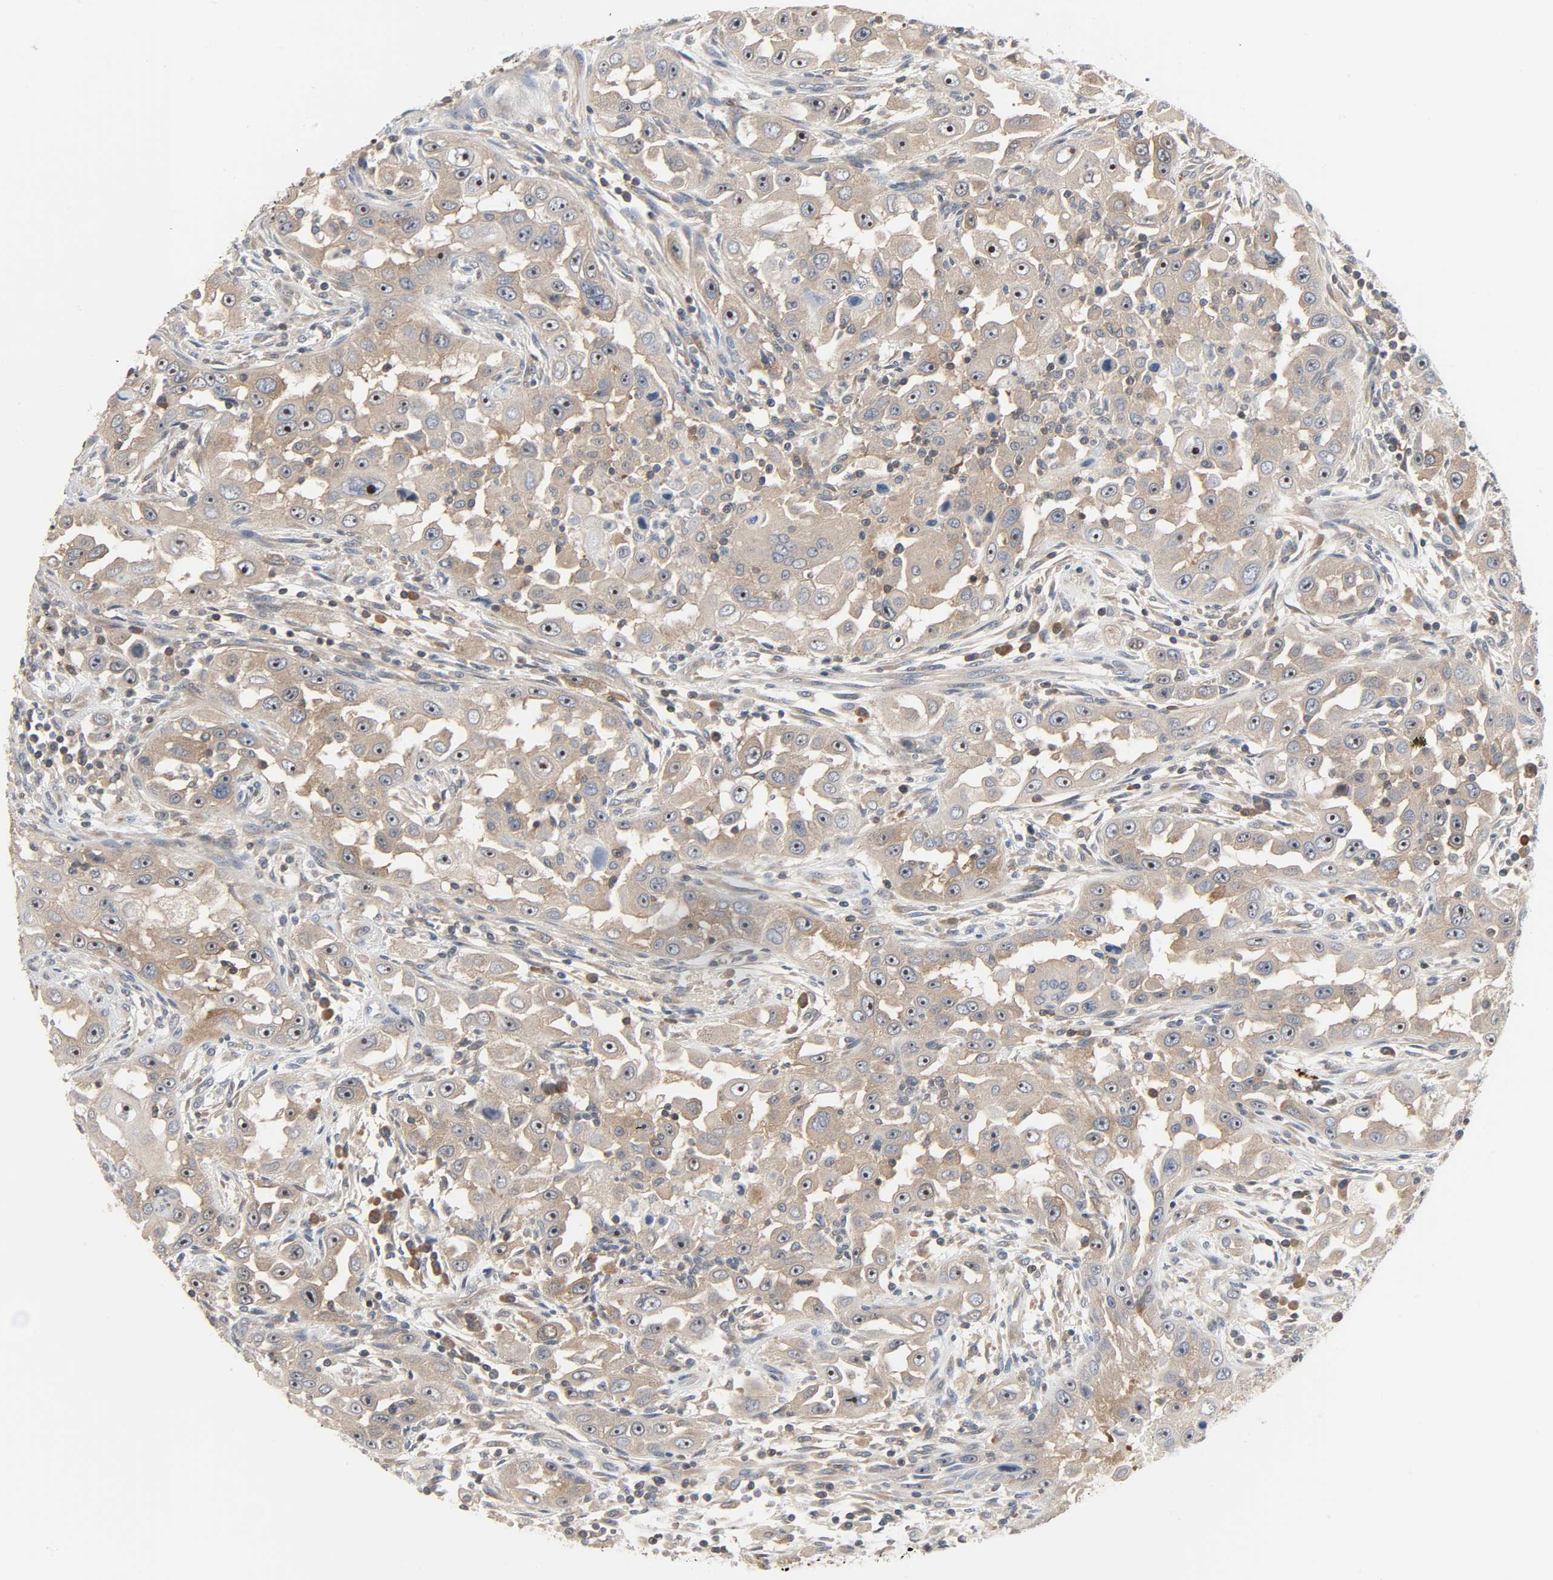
{"staining": {"intensity": "strong", "quantity": ">75%", "location": "cytoplasmic/membranous,nuclear"}, "tissue": "head and neck cancer", "cell_type": "Tumor cells", "image_type": "cancer", "snomed": [{"axis": "morphology", "description": "Carcinoma, NOS"}, {"axis": "topography", "description": "Head-Neck"}], "caption": "High-magnification brightfield microscopy of carcinoma (head and neck) stained with DAB (3,3'-diaminobenzidine) (brown) and counterstained with hematoxylin (blue). tumor cells exhibit strong cytoplasmic/membranous and nuclear positivity is identified in approximately>75% of cells.", "gene": "PLEKHA2", "patient": {"sex": "male", "age": 87}}